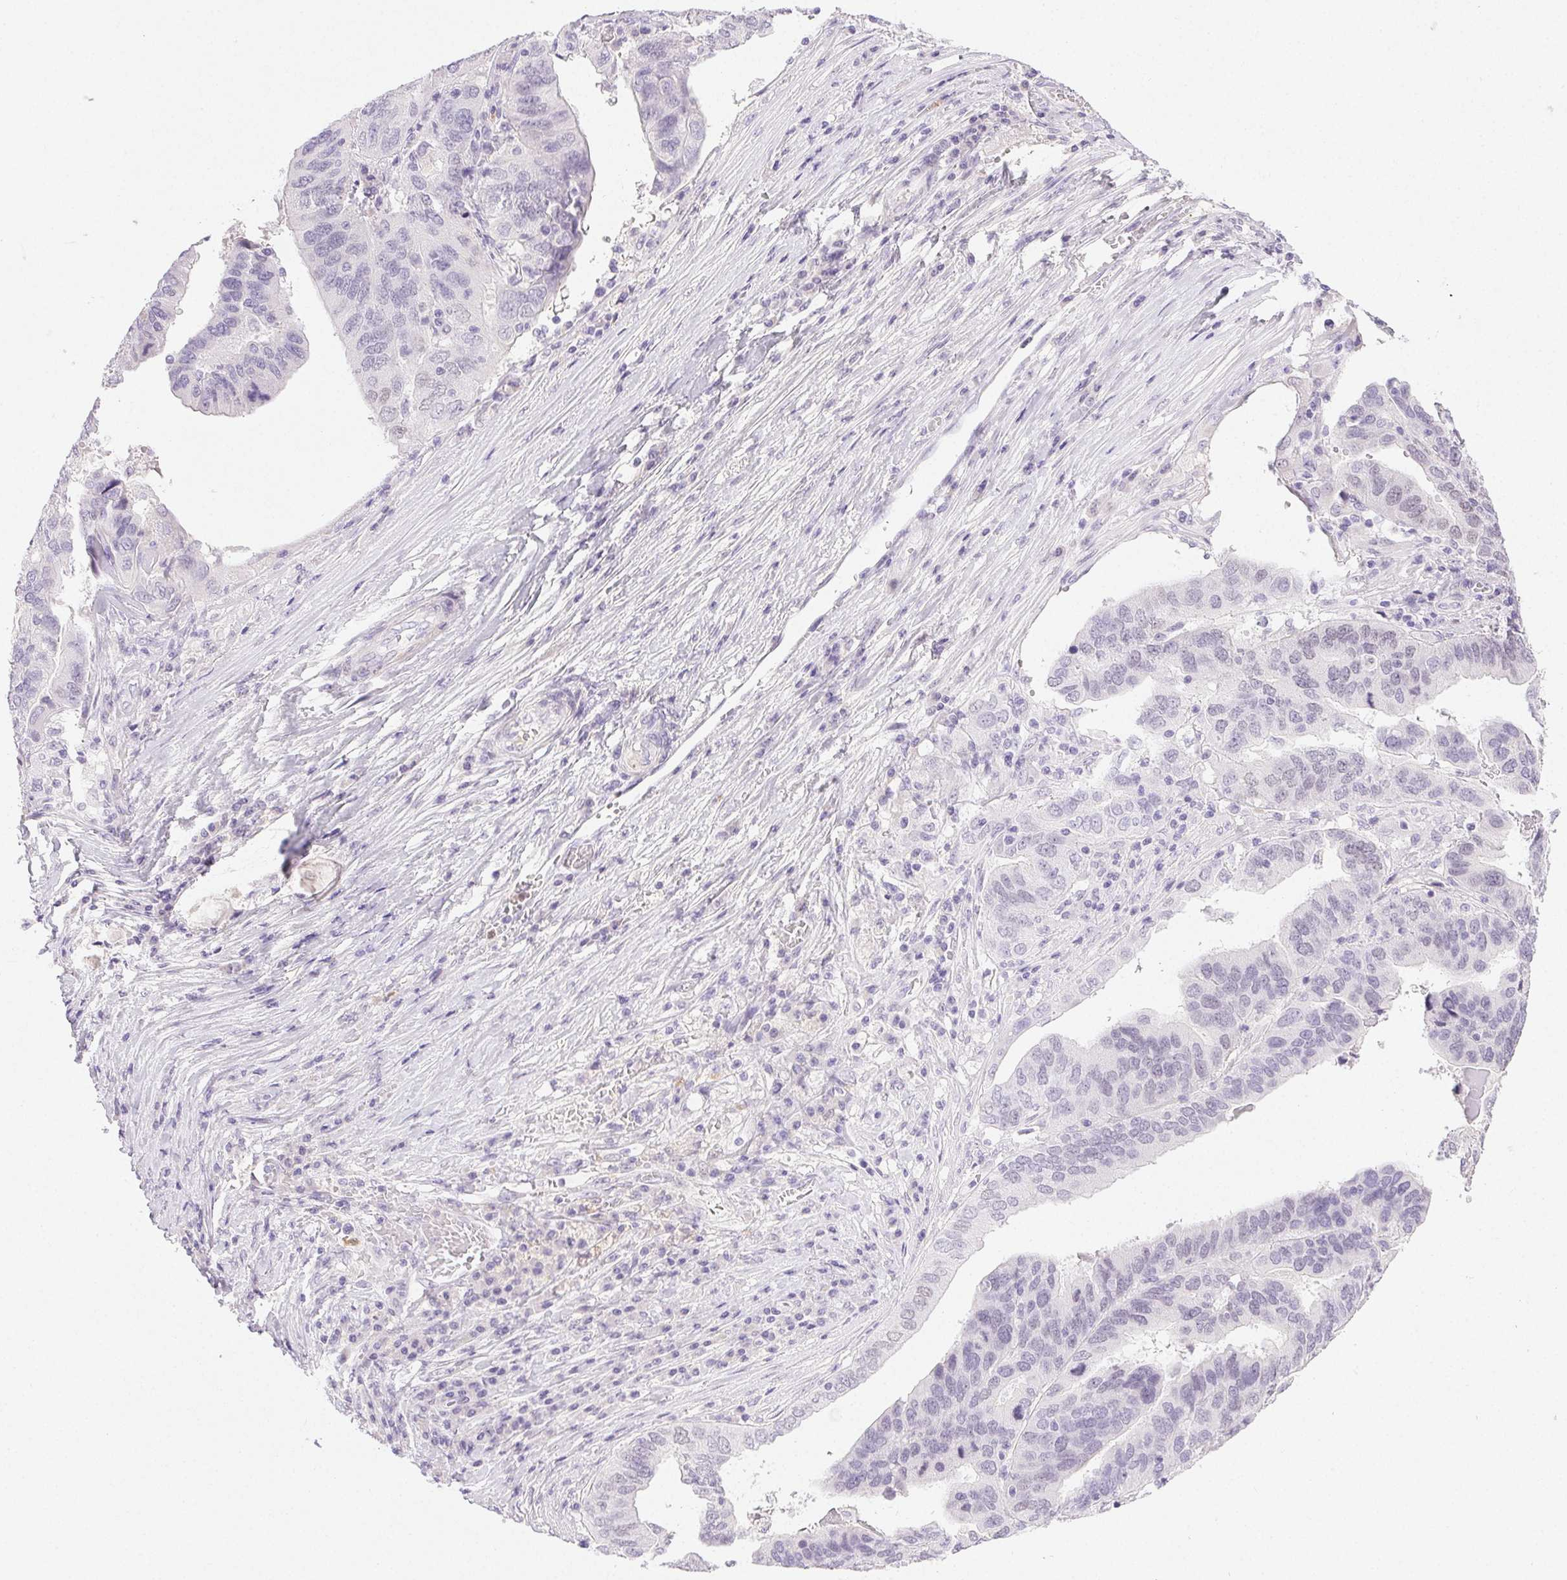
{"staining": {"intensity": "negative", "quantity": "none", "location": "none"}, "tissue": "ovarian cancer", "cell_type": "Tumor cells", "image_type": "cancer", "snomed": [{"axis": "morphology", "description": "Cystadenocarcinoma, serous, NOS"}, {"axis": "topography", "description": "Ovary"}], "caption": "There is no significant staining in tumor cells of ovarian cancer (serous cystadenocarcinoma).", "gene": "EMX2", "patient": {"sex": "female", "age": 79}}